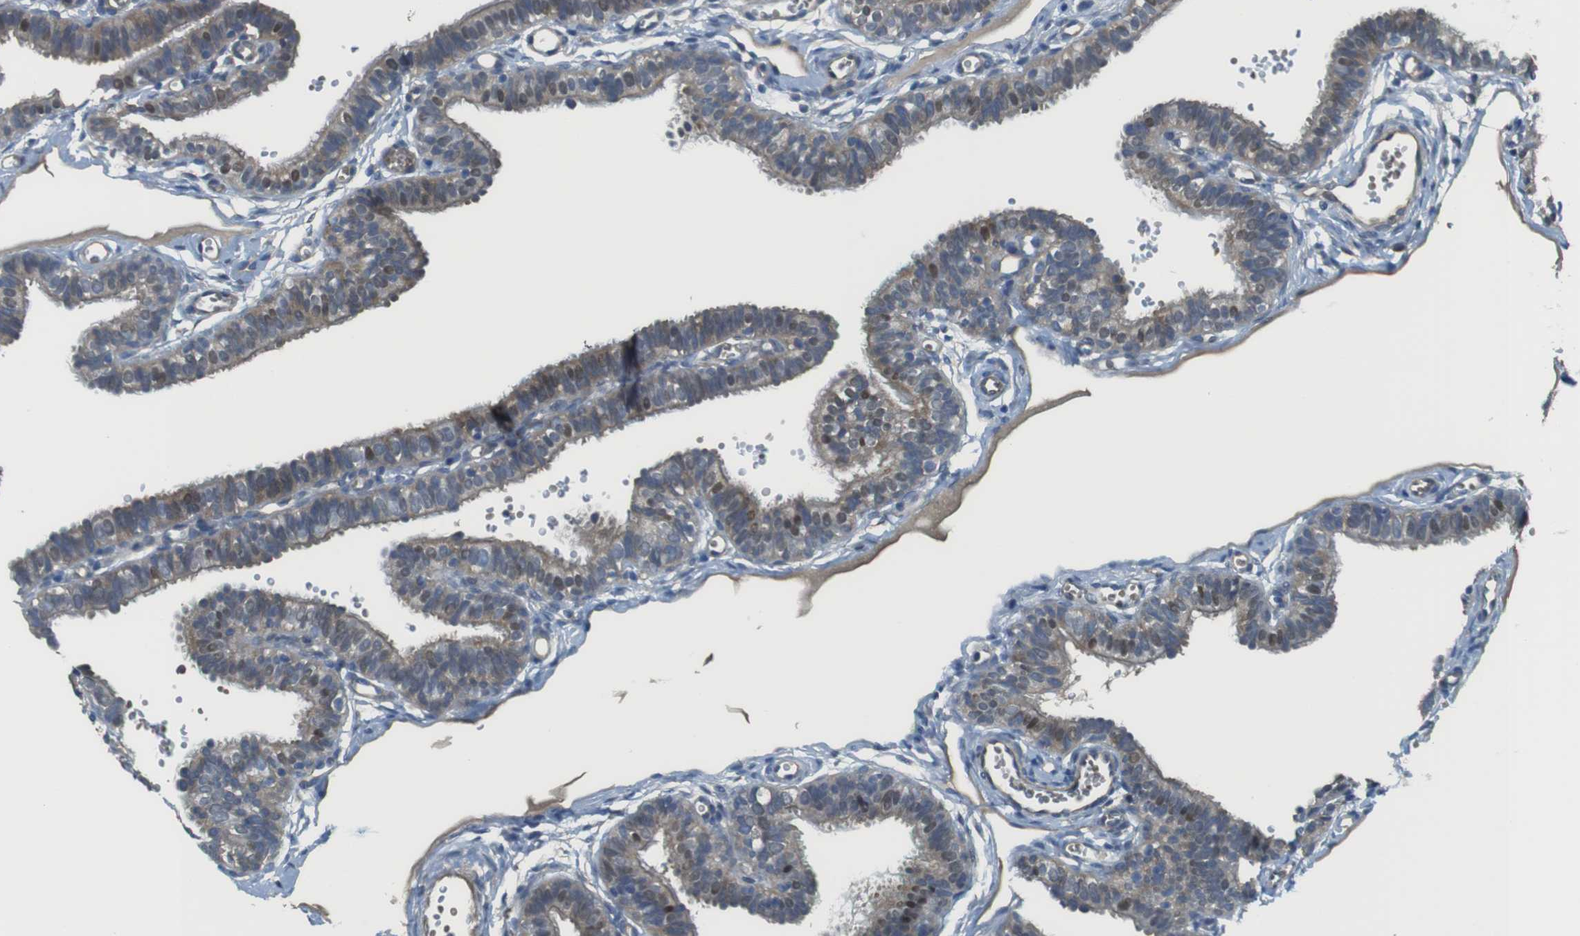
{"staining": {"intensity": "weak", "quantity": "25%-75%", "location": "cytoplasmic/membranous,nuclear"}, "tissue": "fallopian tube", "cell_type": "Glandular cells", "image_type": "normal", "snomed": [{"axis": "morphology", "description": "Normal tissue, NOS"}, {"axis": "topography", "description": "Fallopian tube"}, {"axis": "topography", "description": "Placenta"}], "caption": "Immunohistochemical staining of normal fallopian tube displays 25%-75% levels of weak cytoplasmic/membranous,nuclear protein staining in about 25%-75% of glandular cells. Nuclei are stained in blue.", "gene": "ABHD15", "patient": {"sex": "female", "age": 34}}